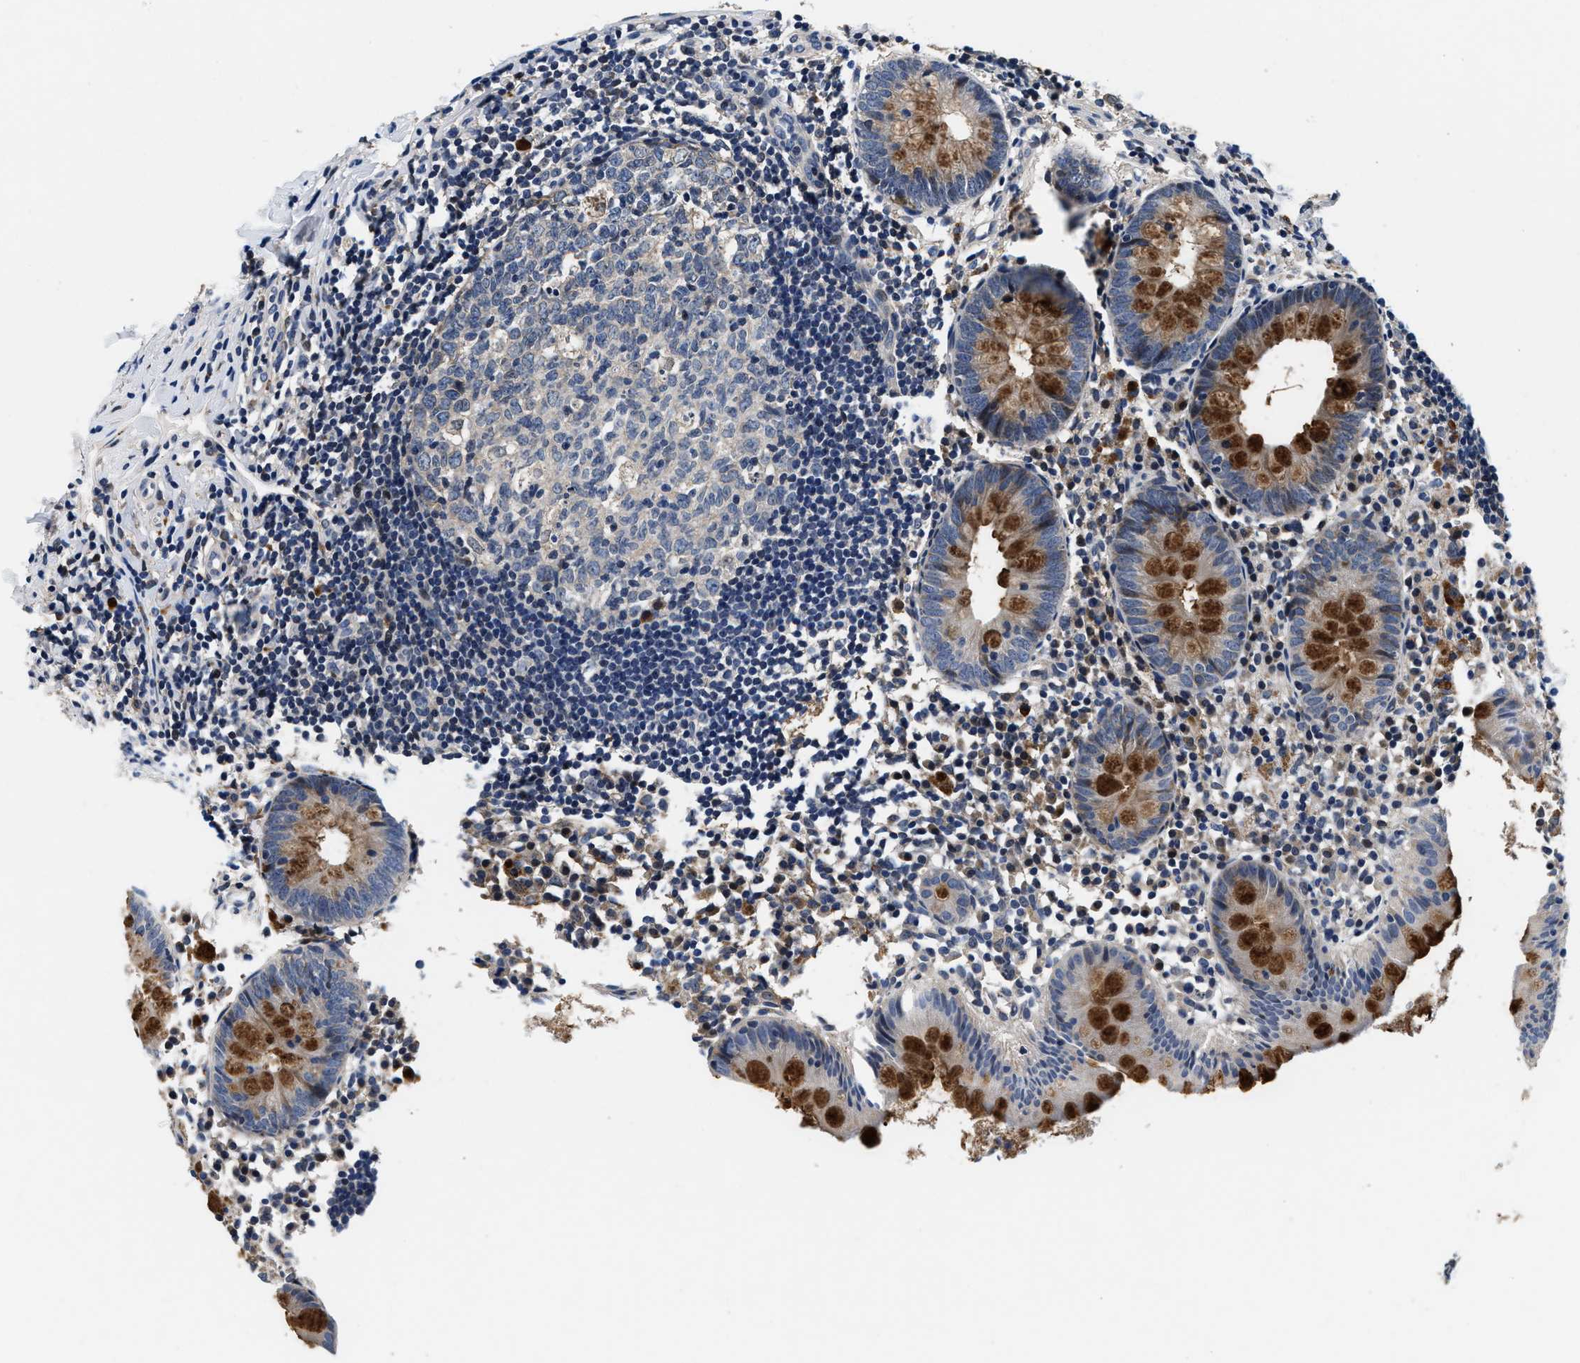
{"staining": {"intensity": "strong", "quantity": "25%-75%", "location": "cytoplasmic/membranous"}, "tissue": "appendix", "cell_type": "Glandular cells", "image_type": "normal", "snomed": [{"axis": "morphology", "description": "Normal tissue, NOS"}, {"axis": "topography", "description": "Appendix"}], "caption": "Appendix stained with DAB (3,3'-diaminobenzidine) IHC displays high levels of strong cytoplasmic/membranous staining in approximately 25%-75% of glandular cells.", "gene": "PHPT1", "patient": {"sex": "female", "age": 20}}